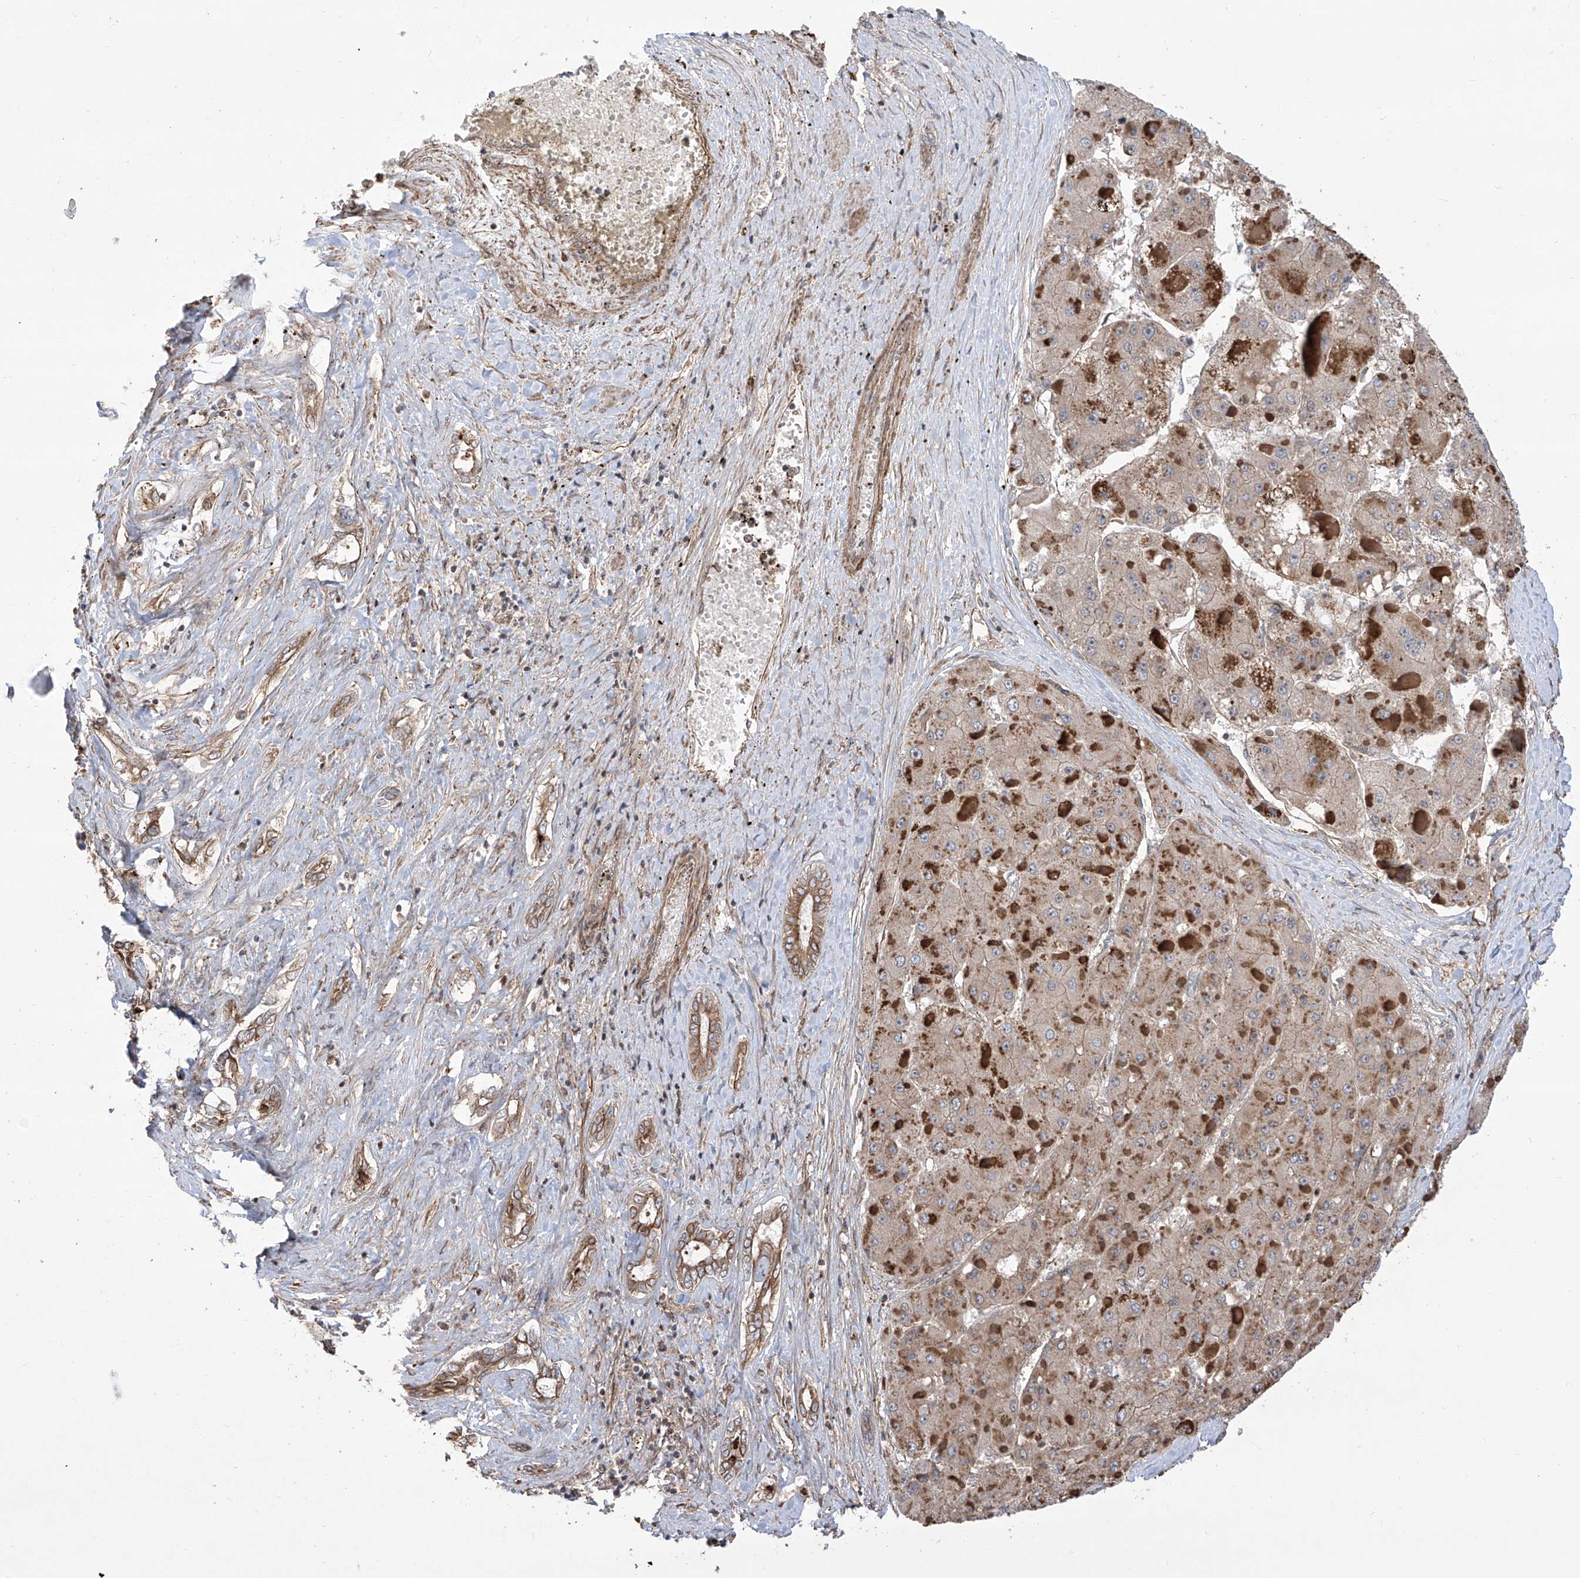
{"staining": {"intensity": "weak", "quantity": ">75%", "location": "cytoplasmic/membranous"}, "tissue": "liver cancer", "cell_type": "Tumor cells", "image_type": "cancer", "snomed": [{"axis": "morphology", "description": "Carcinoma, Hepatocellular, NOS"}, {"axis": "topography", "description": "Liver"}], "caption": "Hepatocellular carcinoma (liver) tissue demonstrates weak cytoplasmic/membranous expression in about >75% of tumor cells", "gene": "APAF1", "patient": {"sex": "female", "age": 73}}